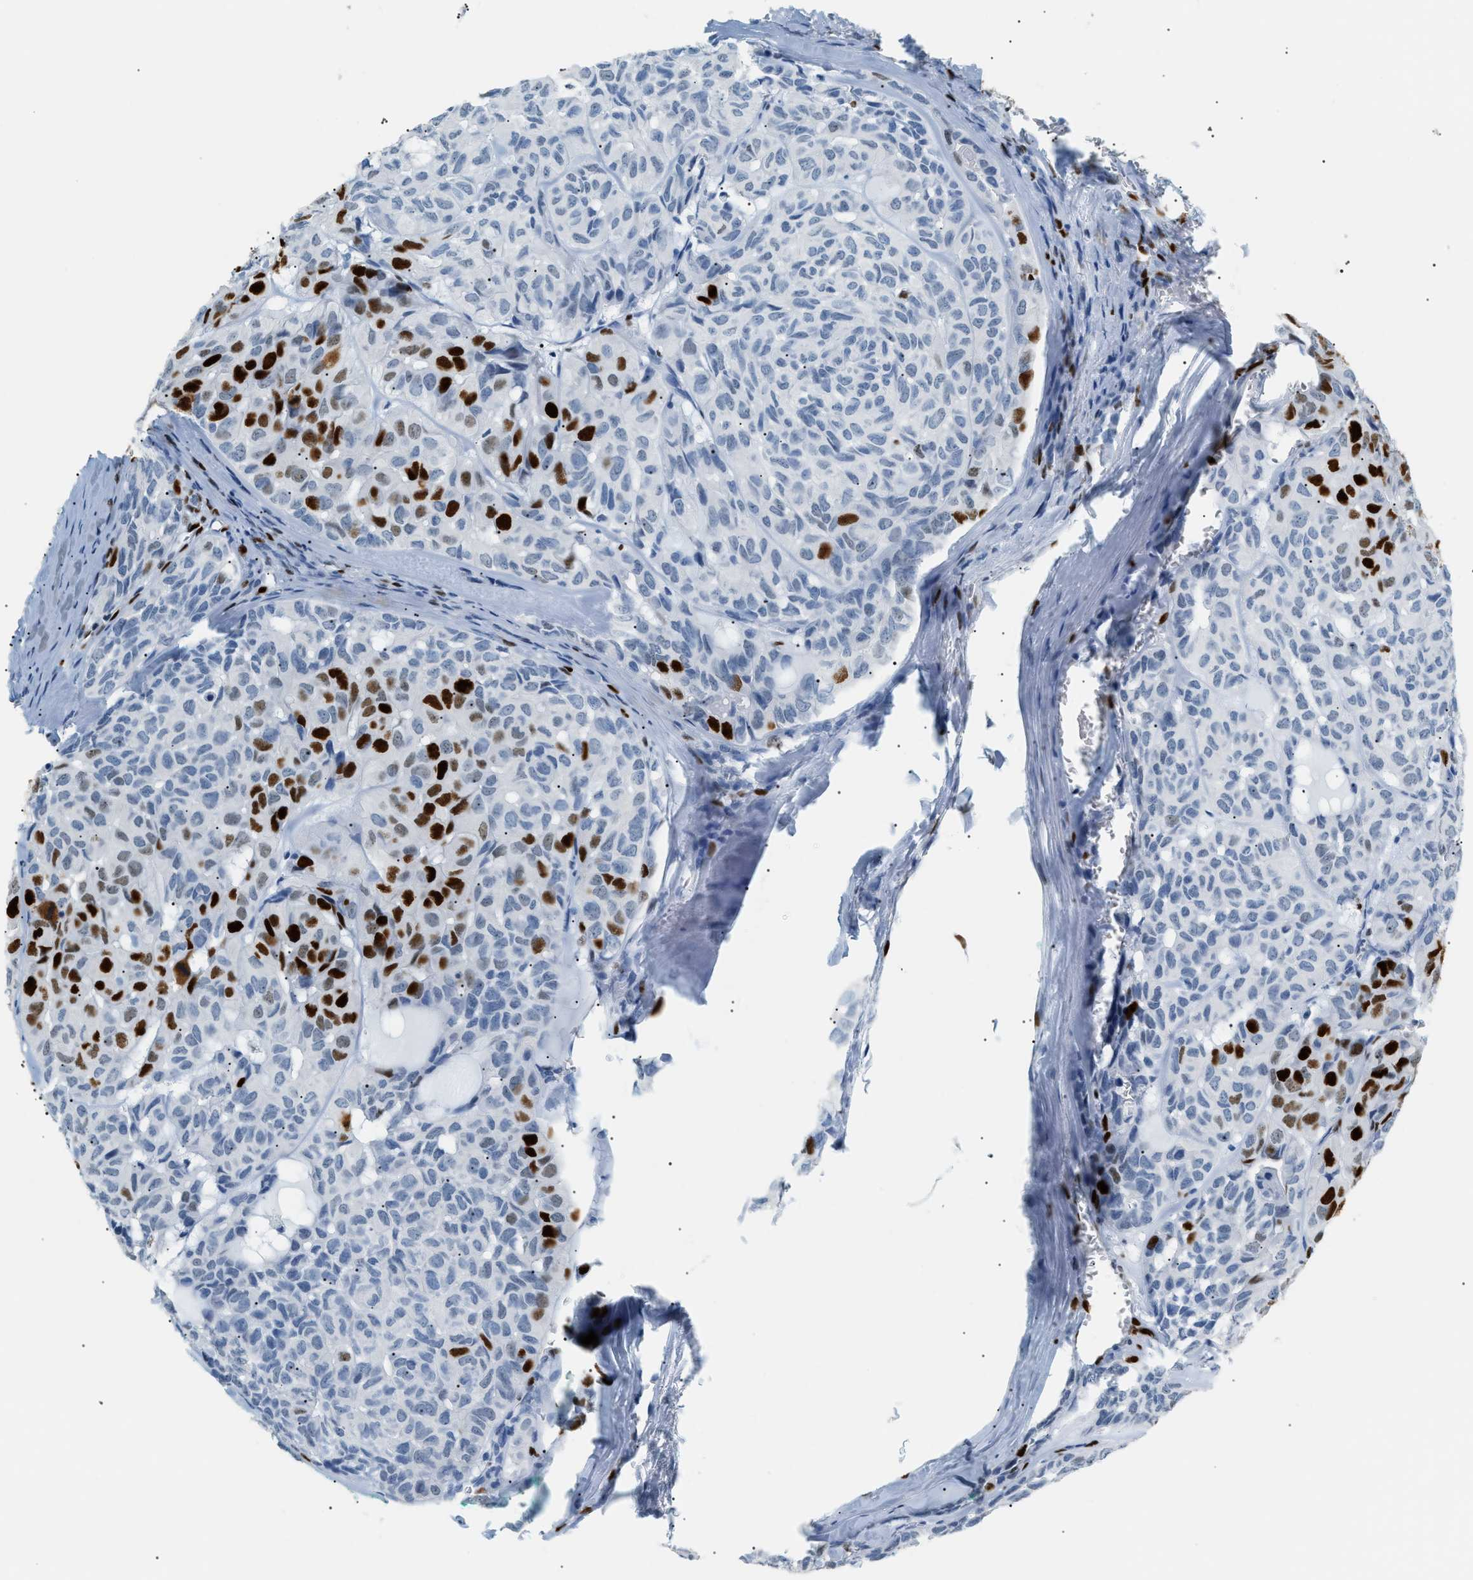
{"staining": {"intensity": "strong", "quantity": "<25%", "location": "nuclear"}, "tissue": "head and neck cancer", "cell_type": "Tumor cells", "image_type": "cancer", "snomed": [{"axis": "morphology", "description": "Adenocarcinoma, NOS"}, {"axis": "topography", "description": "Salivary gland, NOS"}, {"axis": "topography", "description": "Head-Neck"}], "caption": "This micrograph shows head and neck cancer (adenocarcinoma) stained with immunohistochemistry to label a protein in brown. The nuclear of tumor cells show strong positivity for the protein. Nuclei are counter-stained blue.", "gene": "MCM7", "patient": {"sex": "female", "age": 76}}